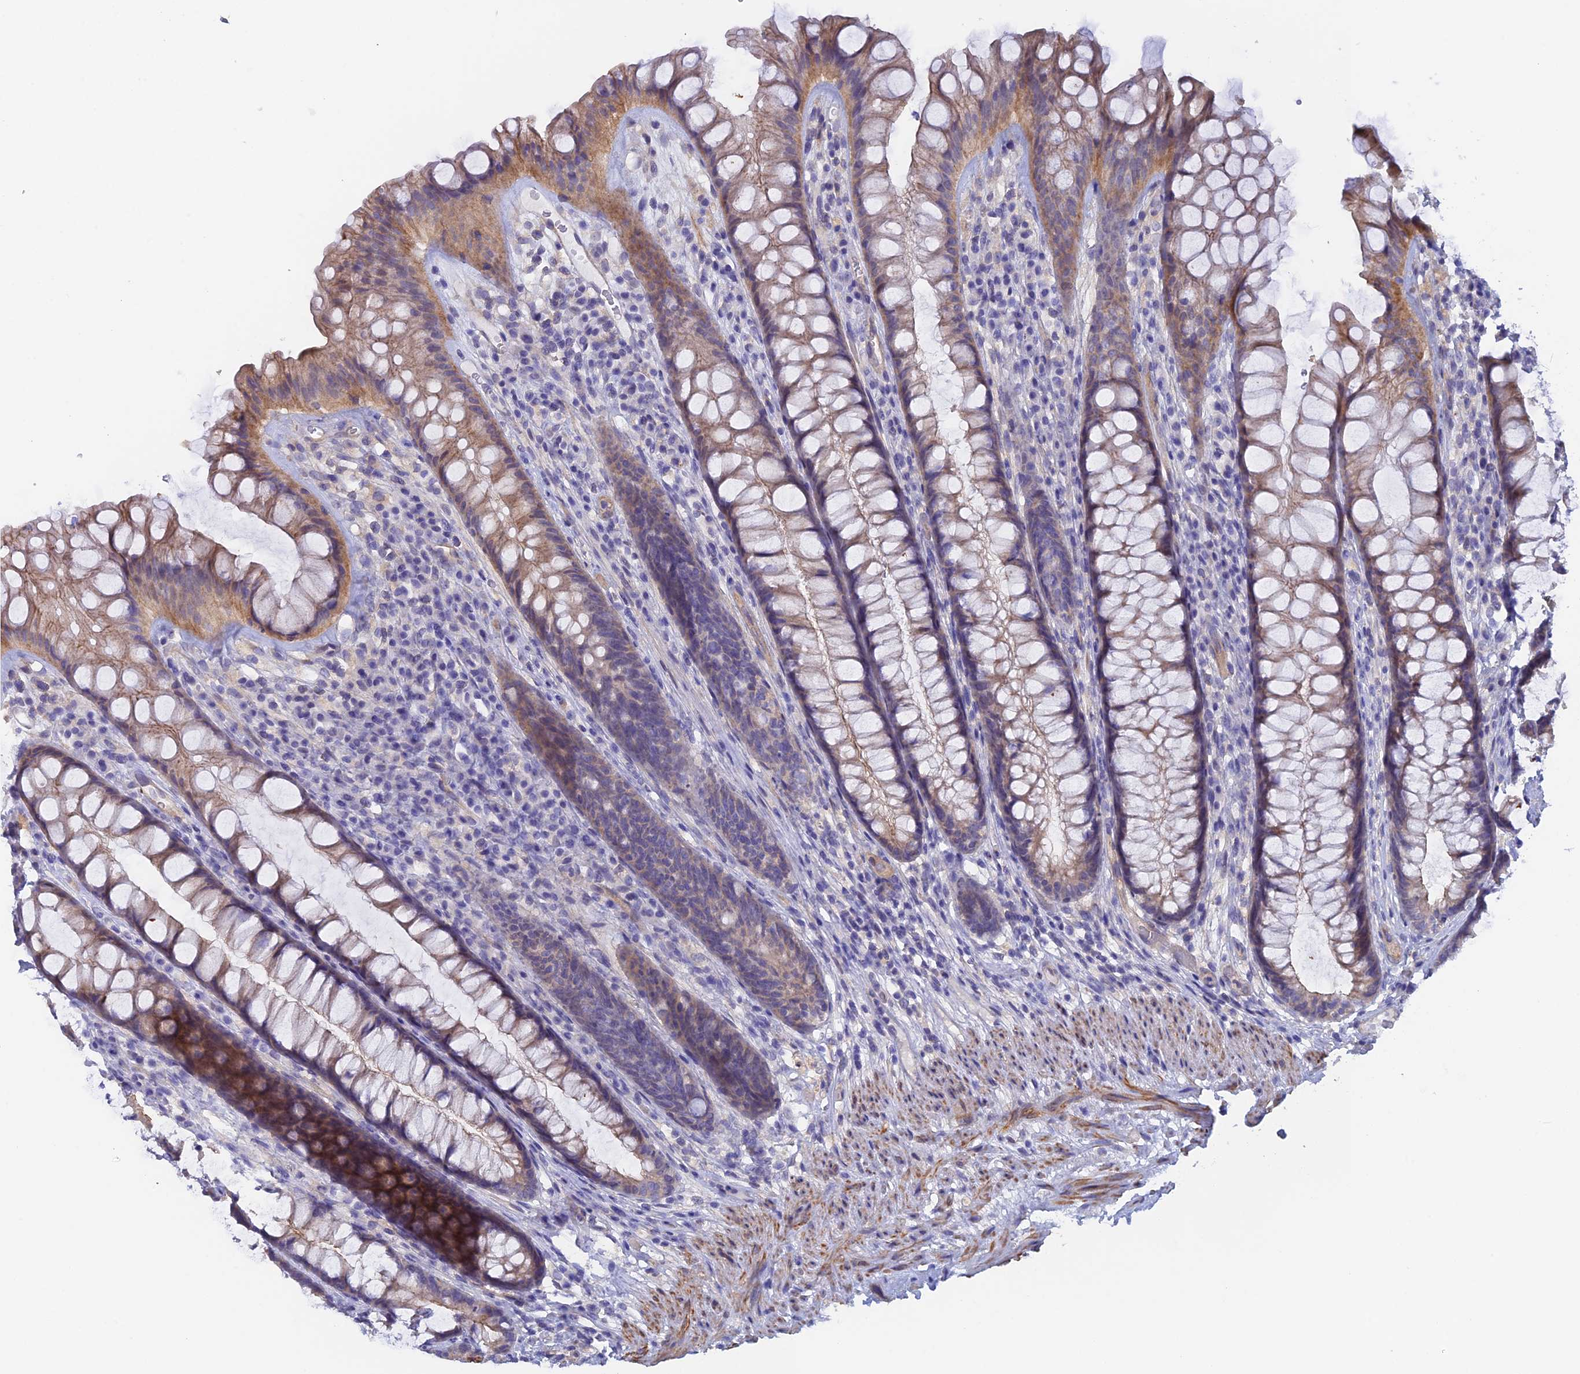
{"staining": {"intensity": "moderate", "quantity": "25%-75%", "location": "cytoplasmic/membranous"}, "tissue": "rectum", "cell_type": "Glandular cells", "image_type": "normal", "snomed": [{"axis": "morphology", "description": "Normal tissue, NOS"}, {"axis": "topography", "description": "Rectum"}], "caption": "Protein expression analysis of normal human rectum reveals moderate cytoplasmic/membranous staining in about 25%-75% of glandular cells. (DAB (3,3'-diaminobenzidine) IHC, brown staining for protein, blue staining for nuclei).", "gene": "FZR1", "patient": {"sex": "male", "age": 74}}